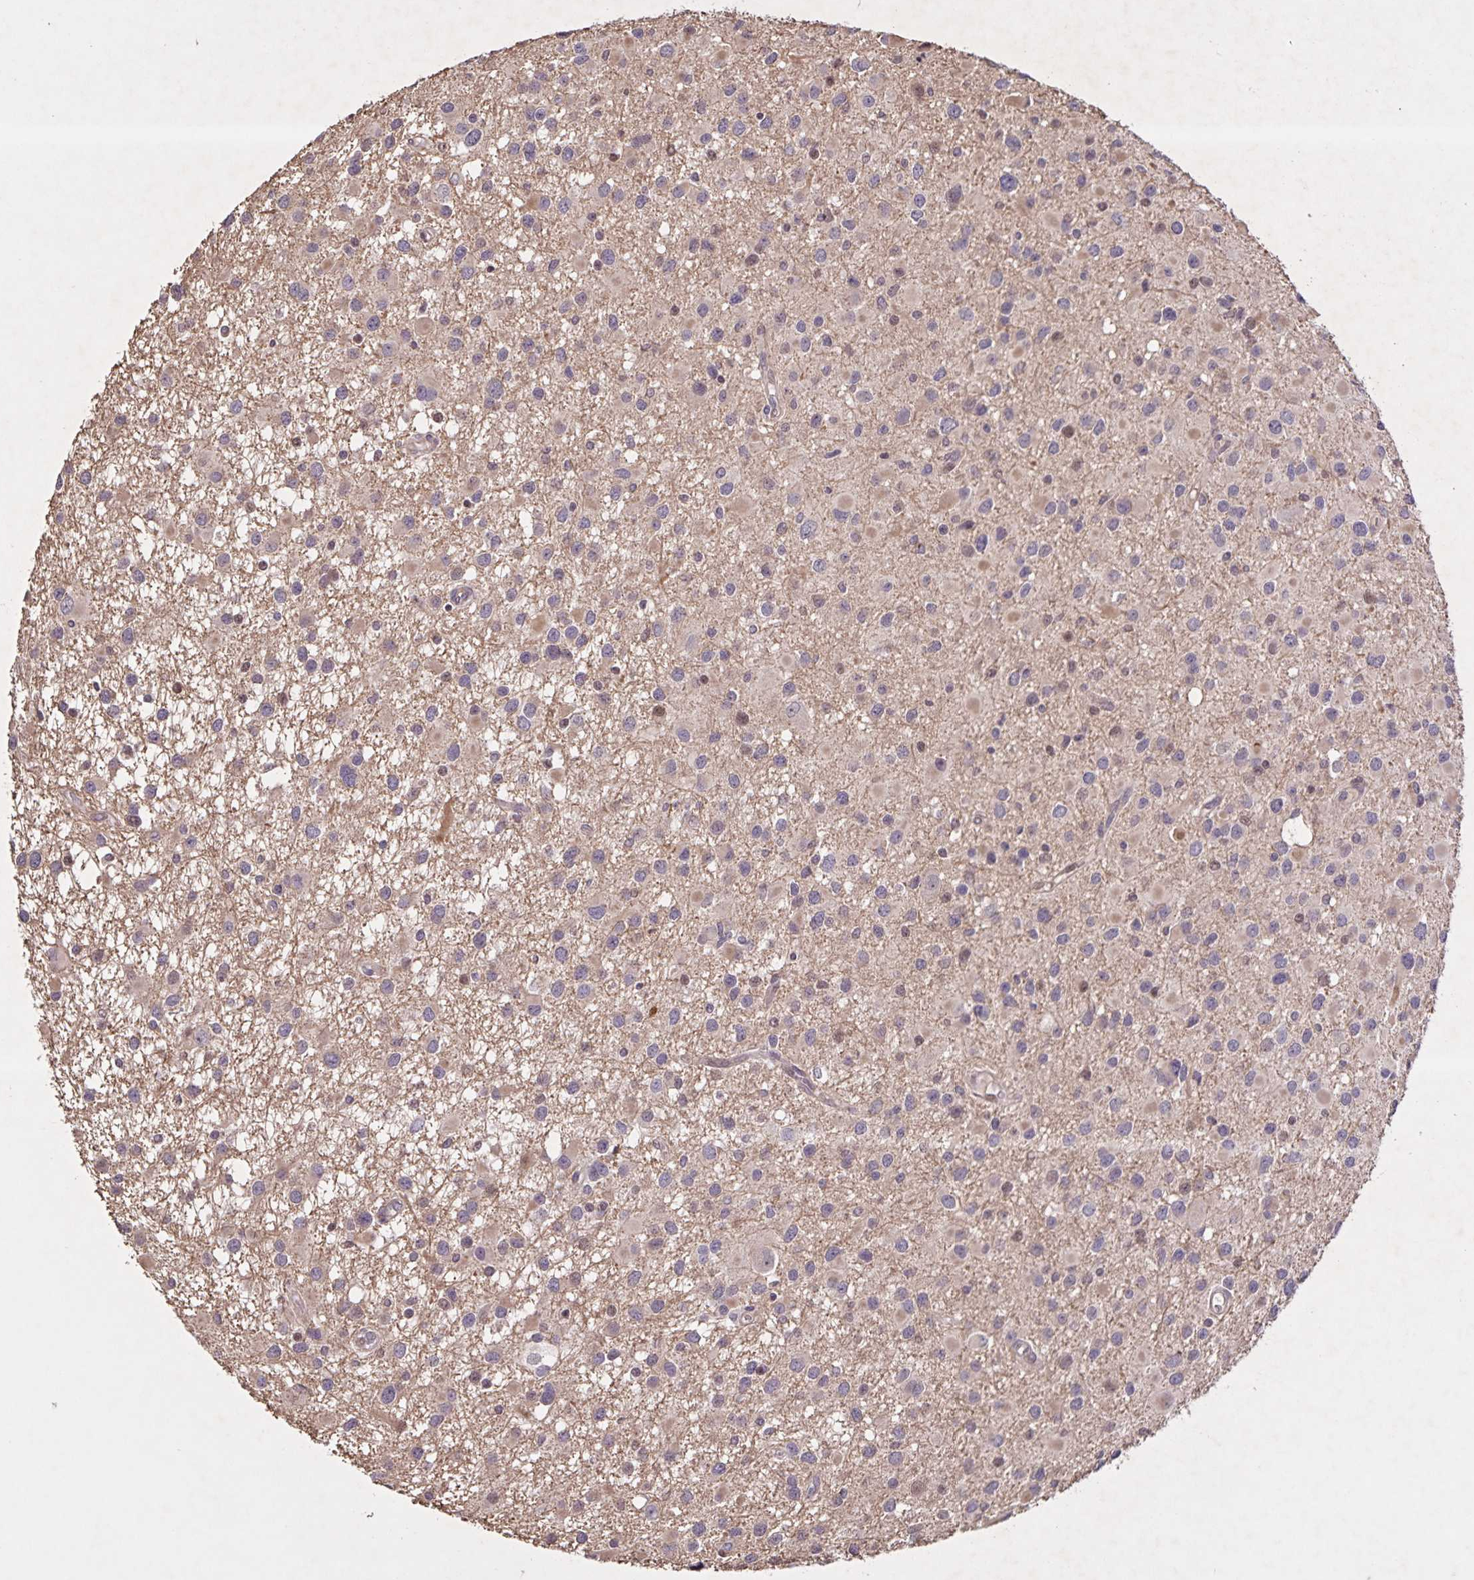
{"staining": {"intensity": "moderate", "quantity": "<25%", "location": "nuclear"}, "tissue": "glioma", "cell_type": "Tumor cells", "image_type": "cancer", "snomed": [{"axis": "morphology", "description": "Glioma, malignant, Low grade"}, {"axis": "topography", "description": "Brain"}], "caption": "A micrograph of human malignant glioma (low-grade) stained for a protein exhibits moderate nuclear brown staining in tumor cells.", "gene": "GDF2", "patient": {"sex": "female", "age": 32}}